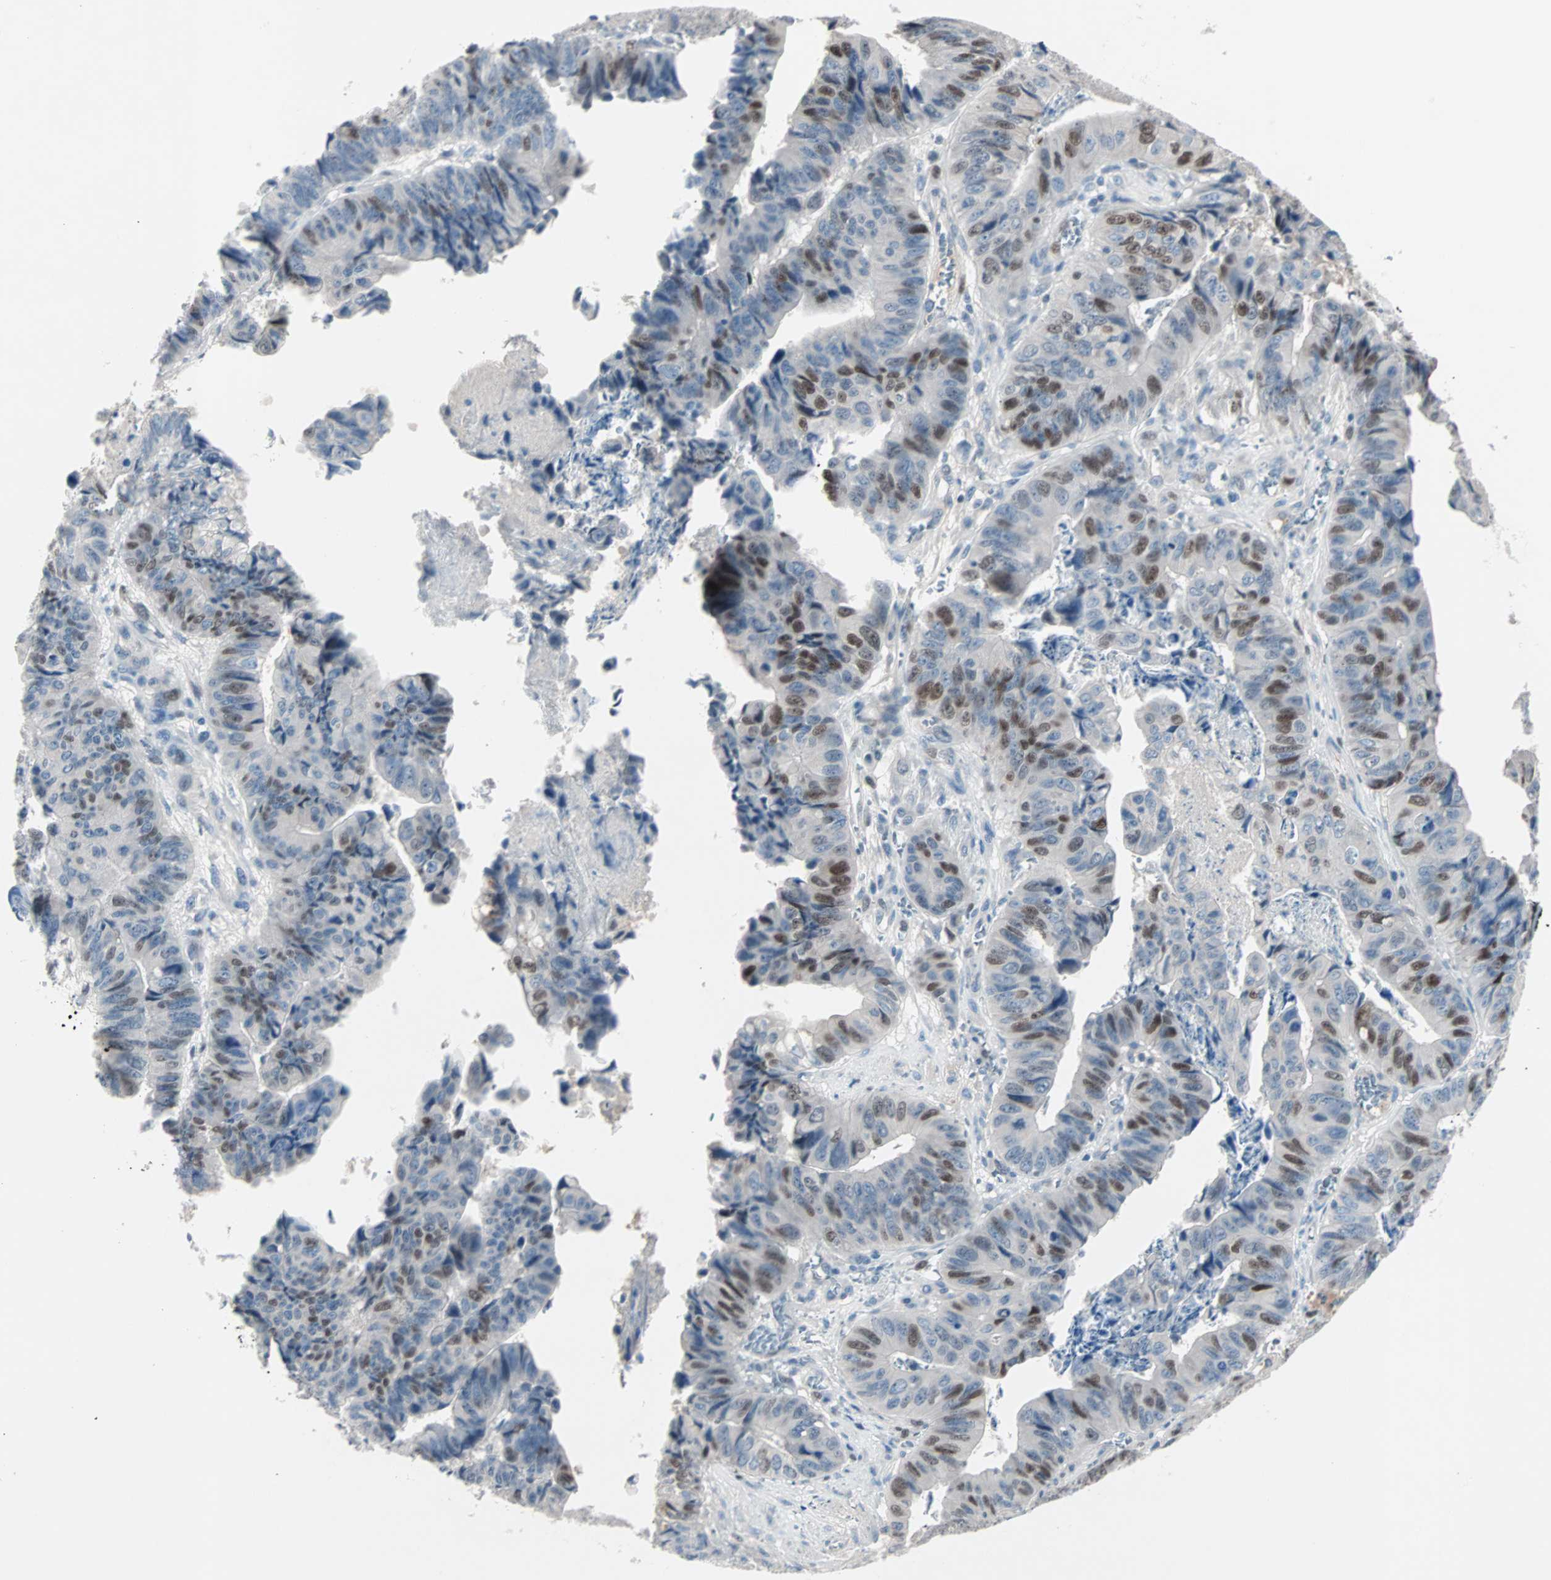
{"staining": {"intensity": "strong", "quantity": "<25%", "location": "nuclear"}, "tissue": "stomach cancer", "cell_type": "Tumor cells", "image_type": "cancer", "snomed": [{"axis": "morphology", "description": "Adenocarcinoma, NOS"}, {"axis": "topography", "description": "Stomach, lower"}], "caption": "Protein staining exhibits strong nuclear staining in approximately <25% of tumor cells in adenocarcinoma (stomach). The staining was performed using DAB (3,3'-diaminobenzidine), with brown indicating positive protein expression. Nuclei are stained blue with hematoxylin.", "gene": "CCNE2", "patient": {"sex": "male", "age": 77}}